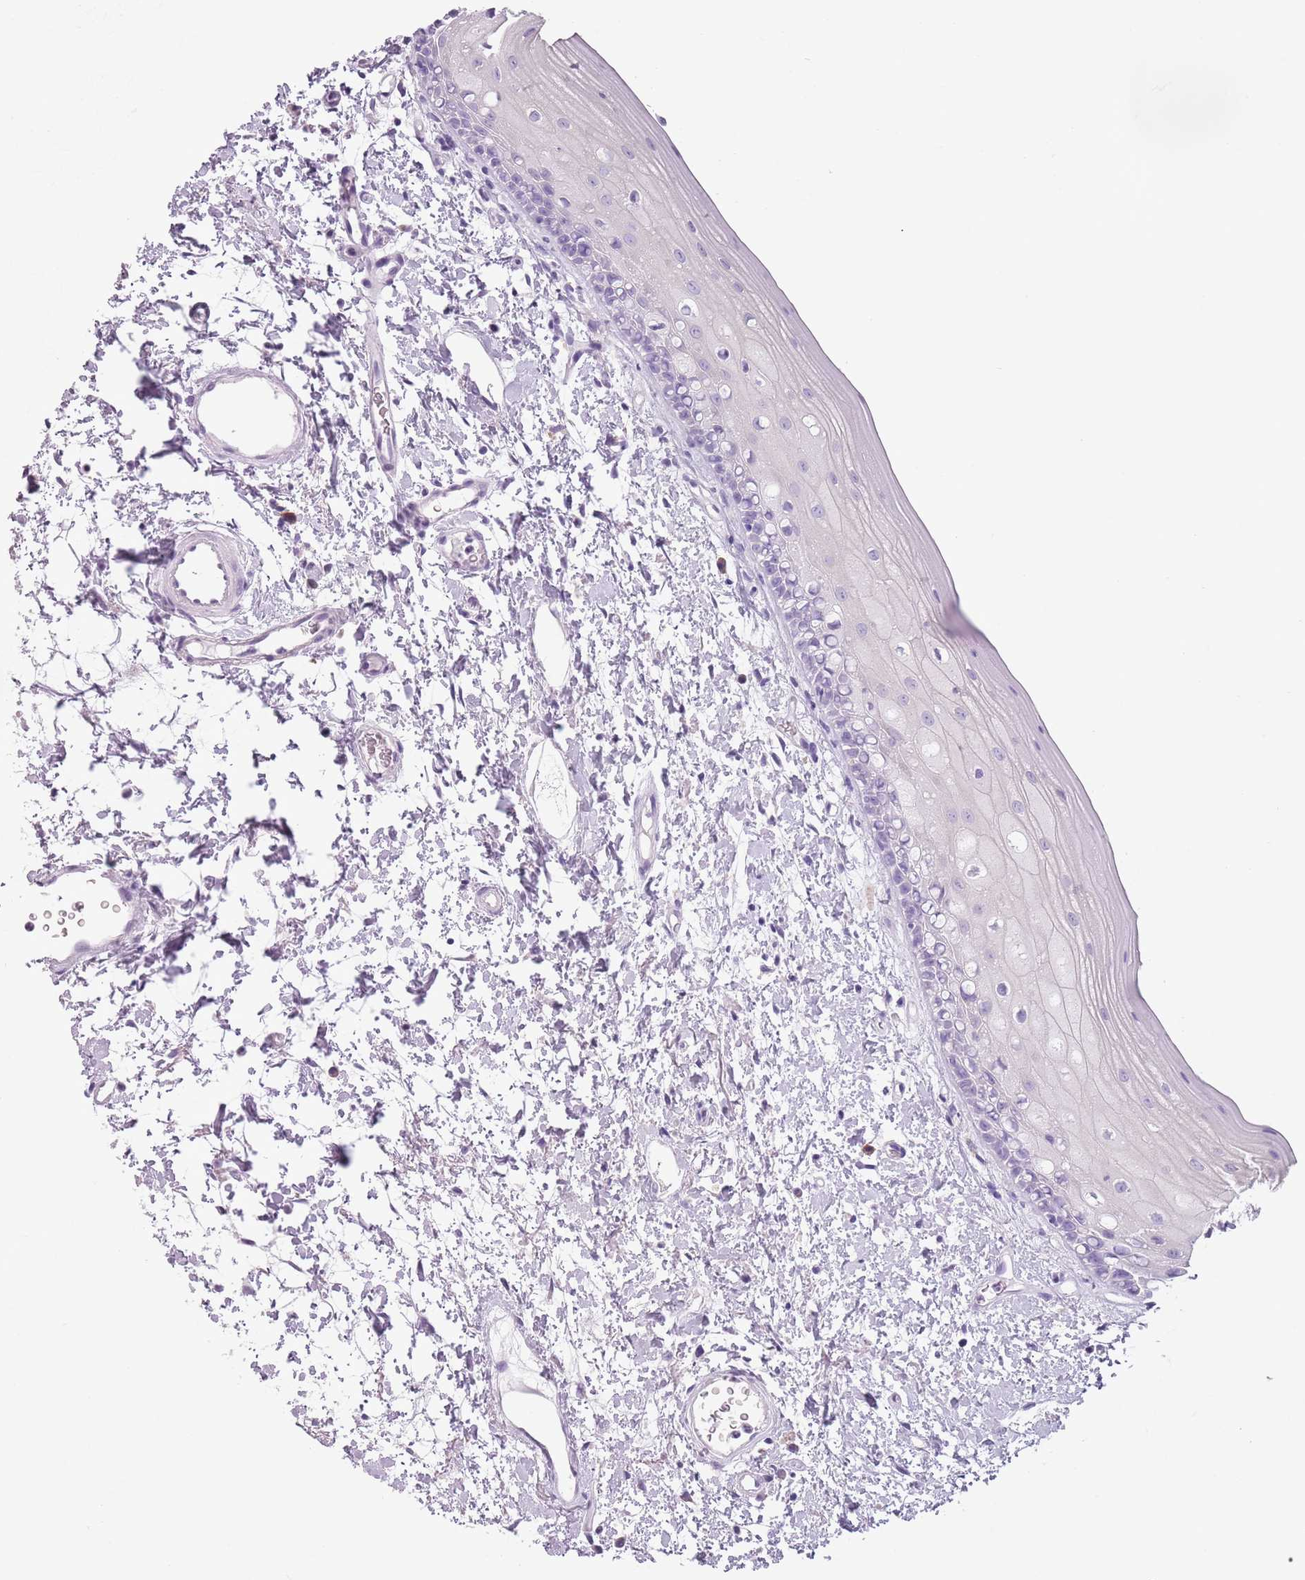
{"staining": {"intensity": "negative", "quantity": "none", "location": "none"}, "tissue": "oral mucosa", "cell_type": "Squamous epithelial cells", "image_type": "normal", "snomed": [{"axis": "morphology", "description": "Normal tissue, NOS"}, {"axis": "topography", "description": "Oral tissue"}], "caption": "Squamous epithelial cells are negative for protein expression in normal human oral mucosa.", "gene": "HYOU1", "patient": {"sex": "female", "age": 76}}